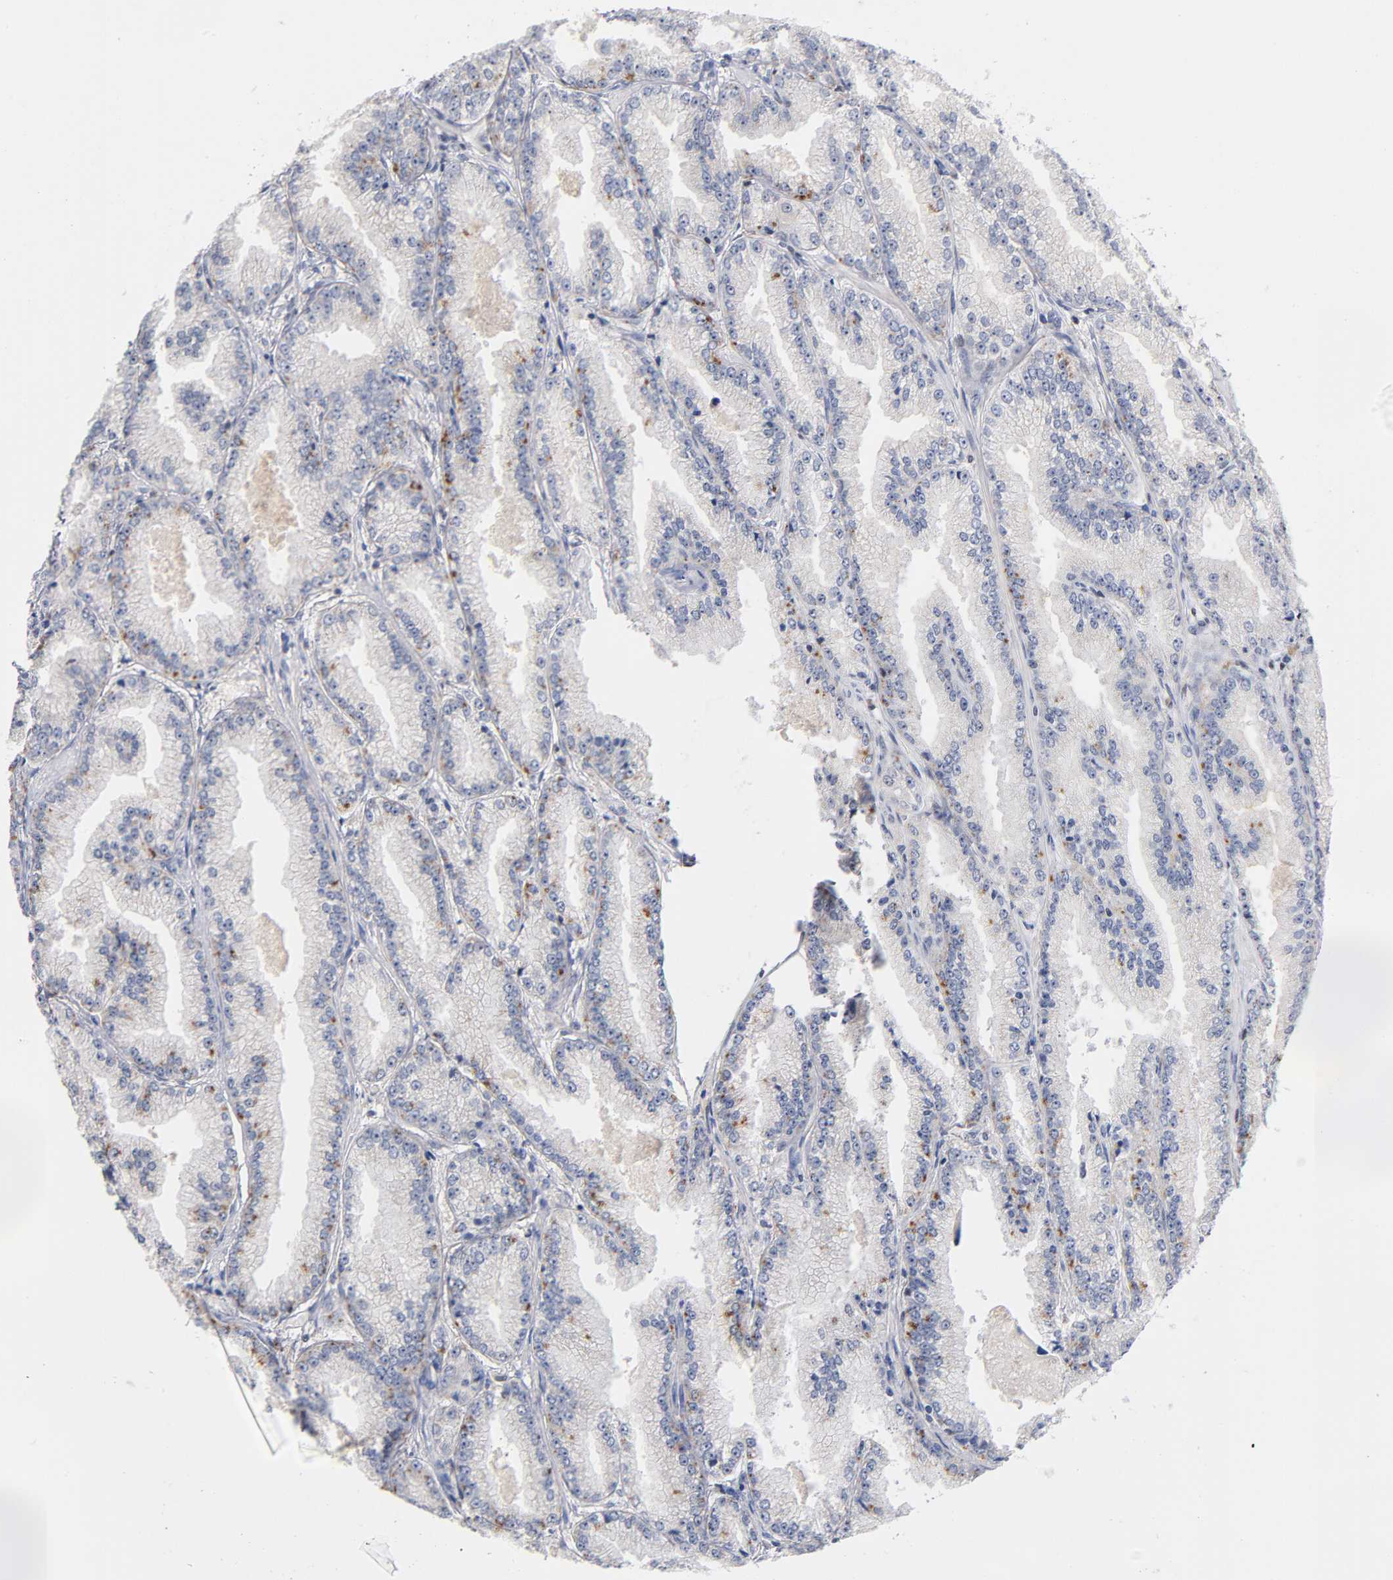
{"staining": {"intensity": "moderate", "quantity": "<25%", "location": "cytoplasmic/membranous"}, "tissue": "prostate cancer", "cell_type": "Tumor cells", "image_type": "cancer", "snomed": [{"axis": "morphology", "description": "Adenocarcinoma, High grade"}, {"axis": "topography", "description": "Prostate"}], "caption": "Human adenocarcinoma (high-grade) (prostate) stained with a protein marker demonstrates moderate staining in tumor cells.", "gene": "RUNX1", "patient": {"sex": "male", "age": 61}}